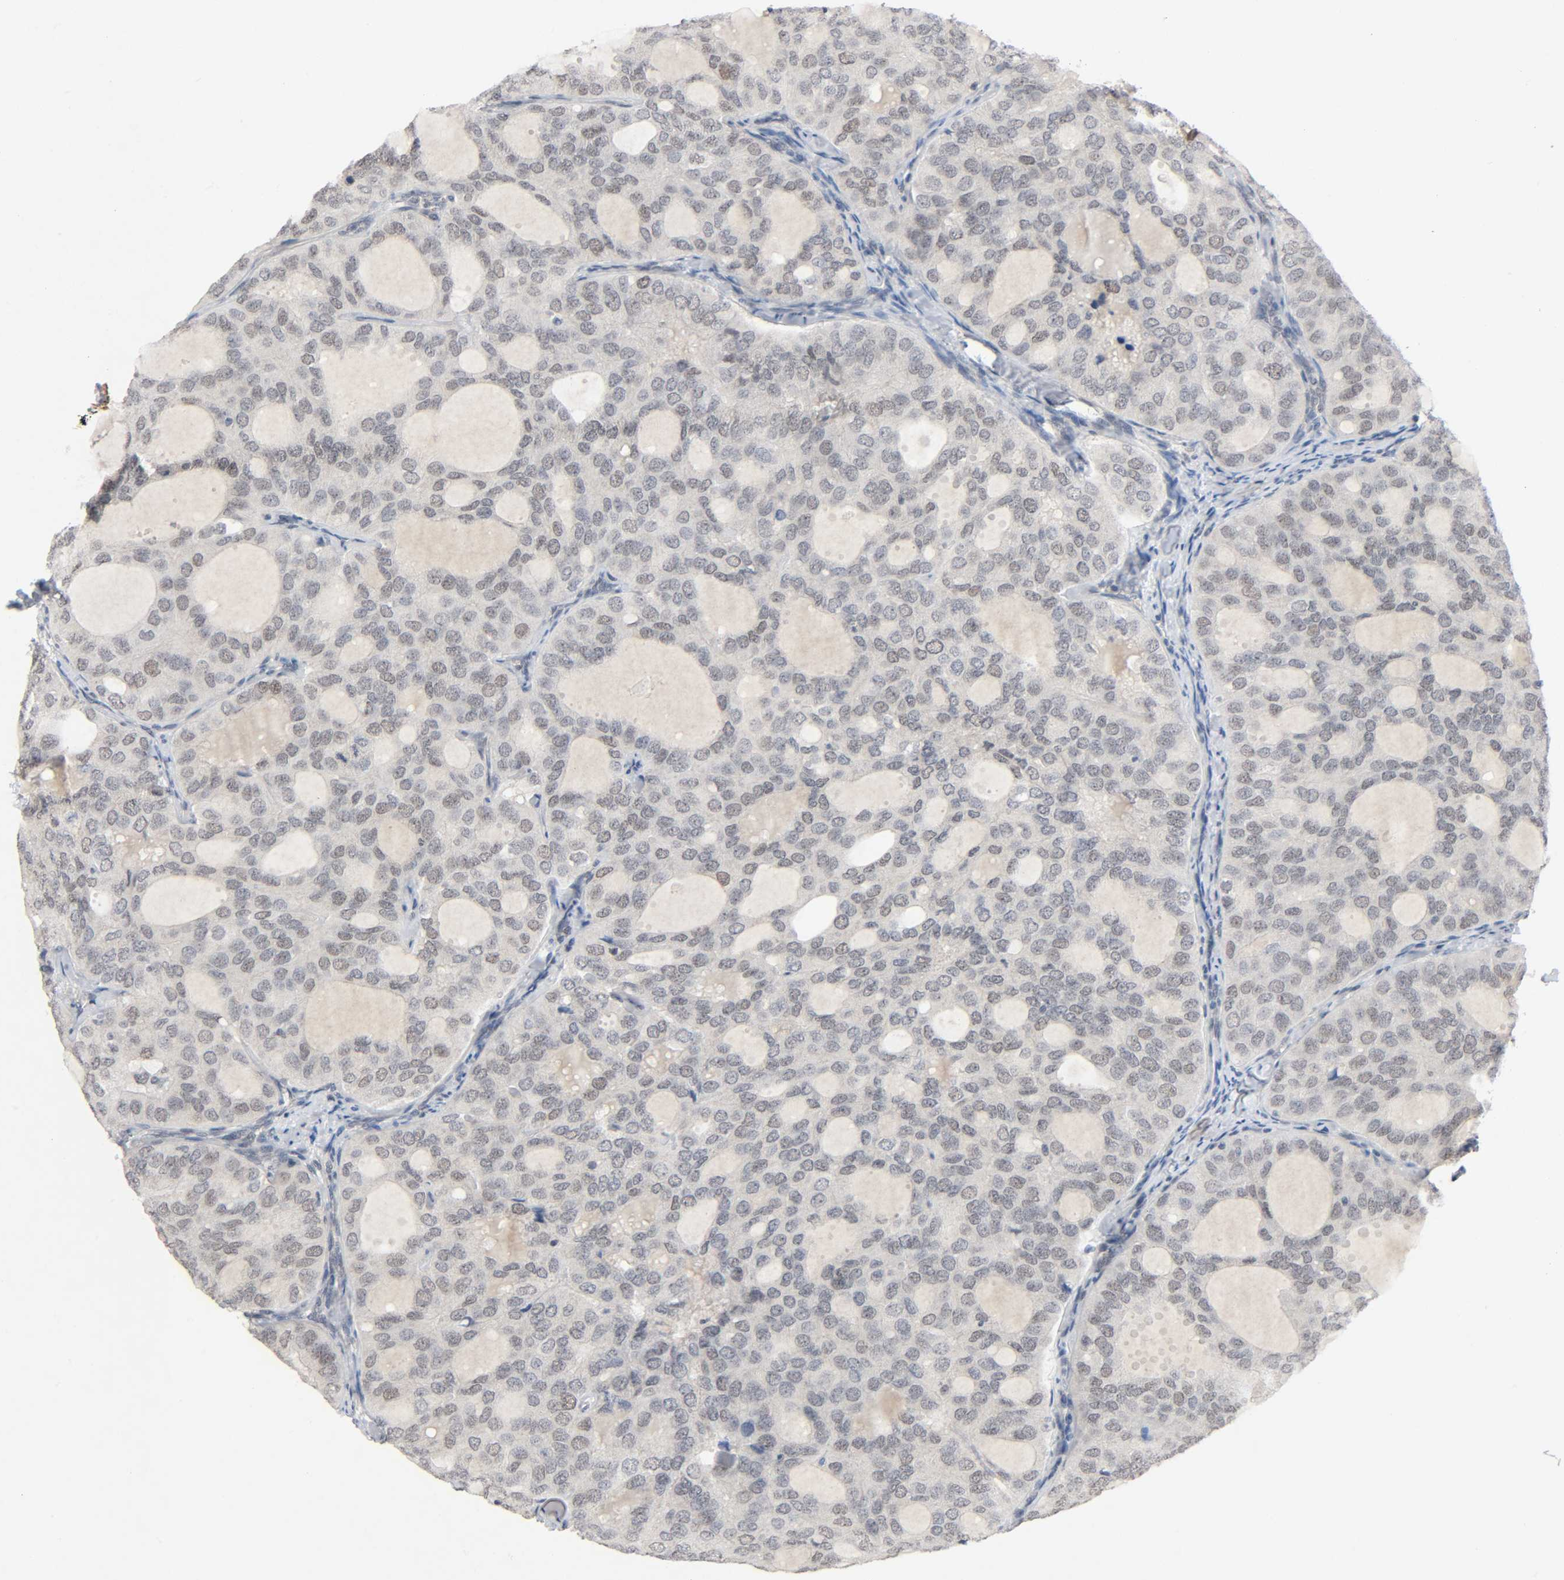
{"staining": {"intensity": "weak", "quantity": "25%-75%", "location": "nuclear"}, "tissue": "thyroid cancer", "cell_type": "Tumor cells", "image_type": "cancer", "snomed": [{"axis": "morphology", "description": "Follicular adenoma carcinoma, NOS"}, {"axis": "topography", "description": "Thyroid gland"}], "caption": "A brown stain highlights weak nuclear positivity of a protein in thyroid follicular adenoma carcinoma tumor cells.", "gene": "MAPKAPK5", "patient": {"sex": "male", "age": 75}}